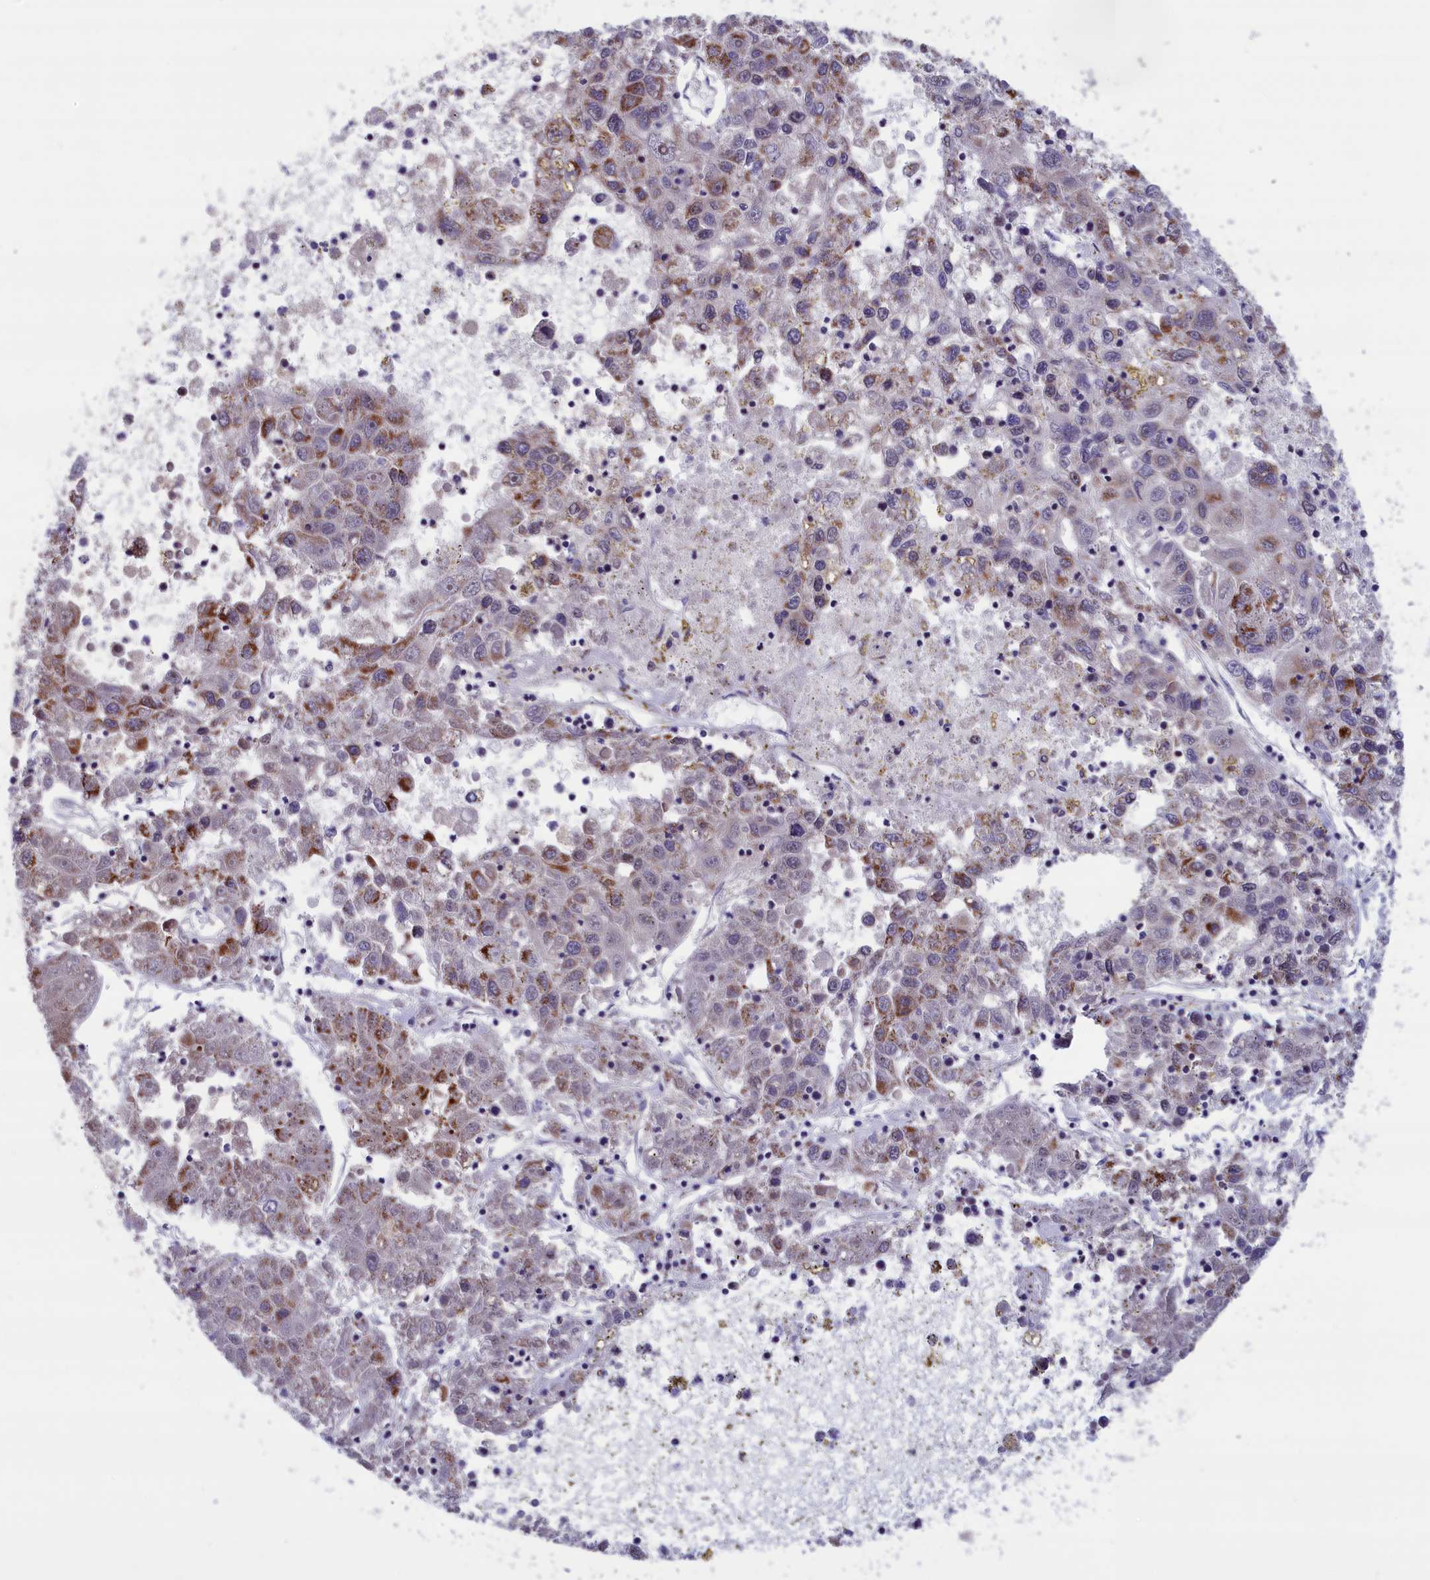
{"staining": {"intensity": "moderate", "quantity": "<25%", "location": "cytoplasmic/membranous"}, "tissue": "liver cancer", "cell_type": "Tumor cells", "image_type": "cancer", "snomed": [{"axis": "morphology", "description": "Carcinoma, Hepatocellular, NOS"}, {"axis": "topography", "description": "Liver"}], "caption": "Approximately <25% of tumor cells in human hepatocellular carcinoma (liver) demonstrate moderate cytoplasmic/membranous protein positivity as visualized by brown immunohistochemical staining.", "gene": "TIMM44", "patient": {"sex": "male", "age": 49}}